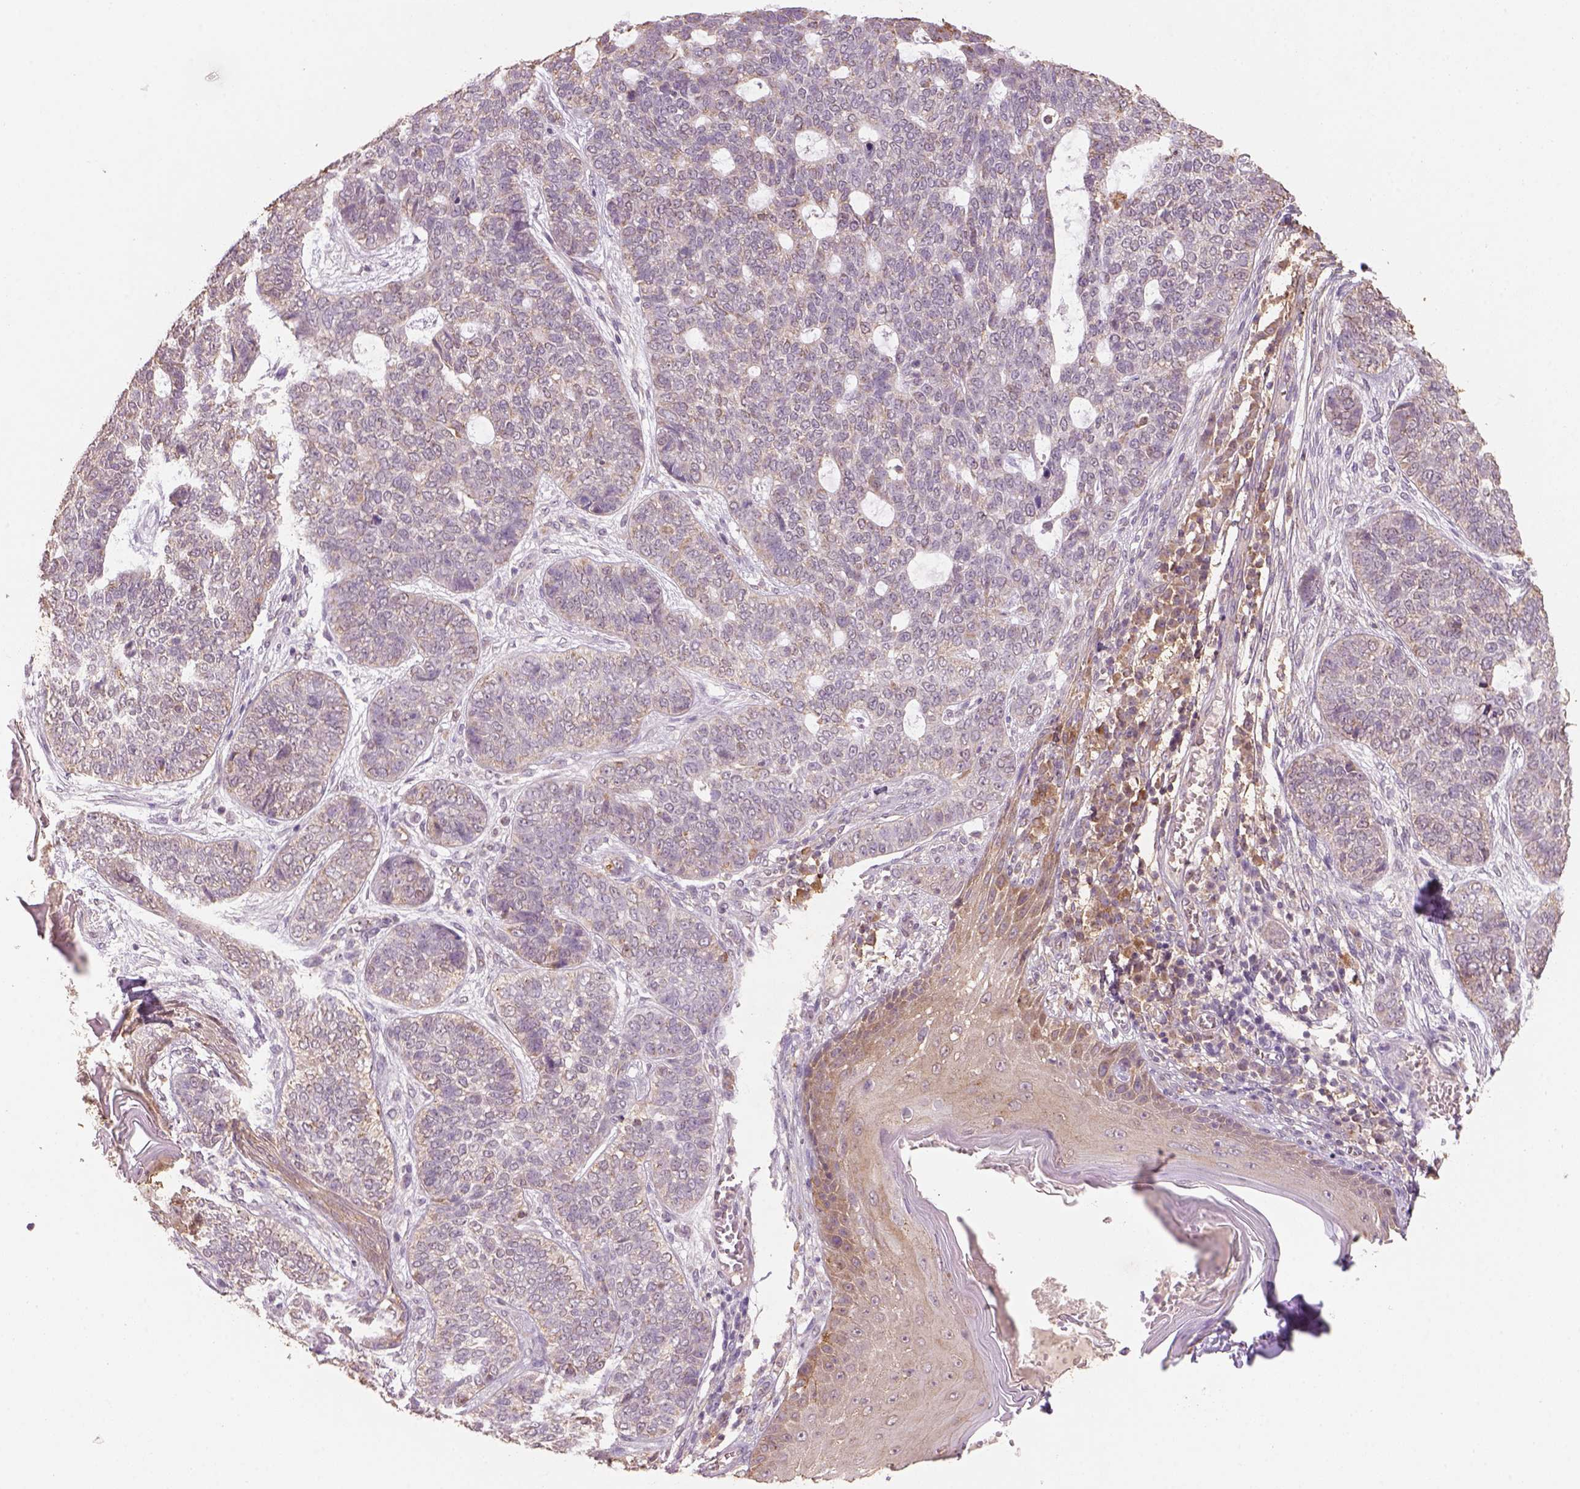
{"staining": {"intensity": "weak", "quantity": "<25%", "location": "cytoplasmic/membranous"}, "tissue": "skin cancer", "cell_type": "Tumor cells", "image_type": "cancer", "snomed": [{"axis": "morphology", "description": "Basal cell carcinoma"}, {"axis": "topography", "description": "Skin"}], "caption": "The immunohistochemistry histopathology image has no significant positivity in tumor cells of basal cell carcinoma (skin) tissue.", "gene": "AP2B1", "patient": {"sex": "female", "age": 69}}